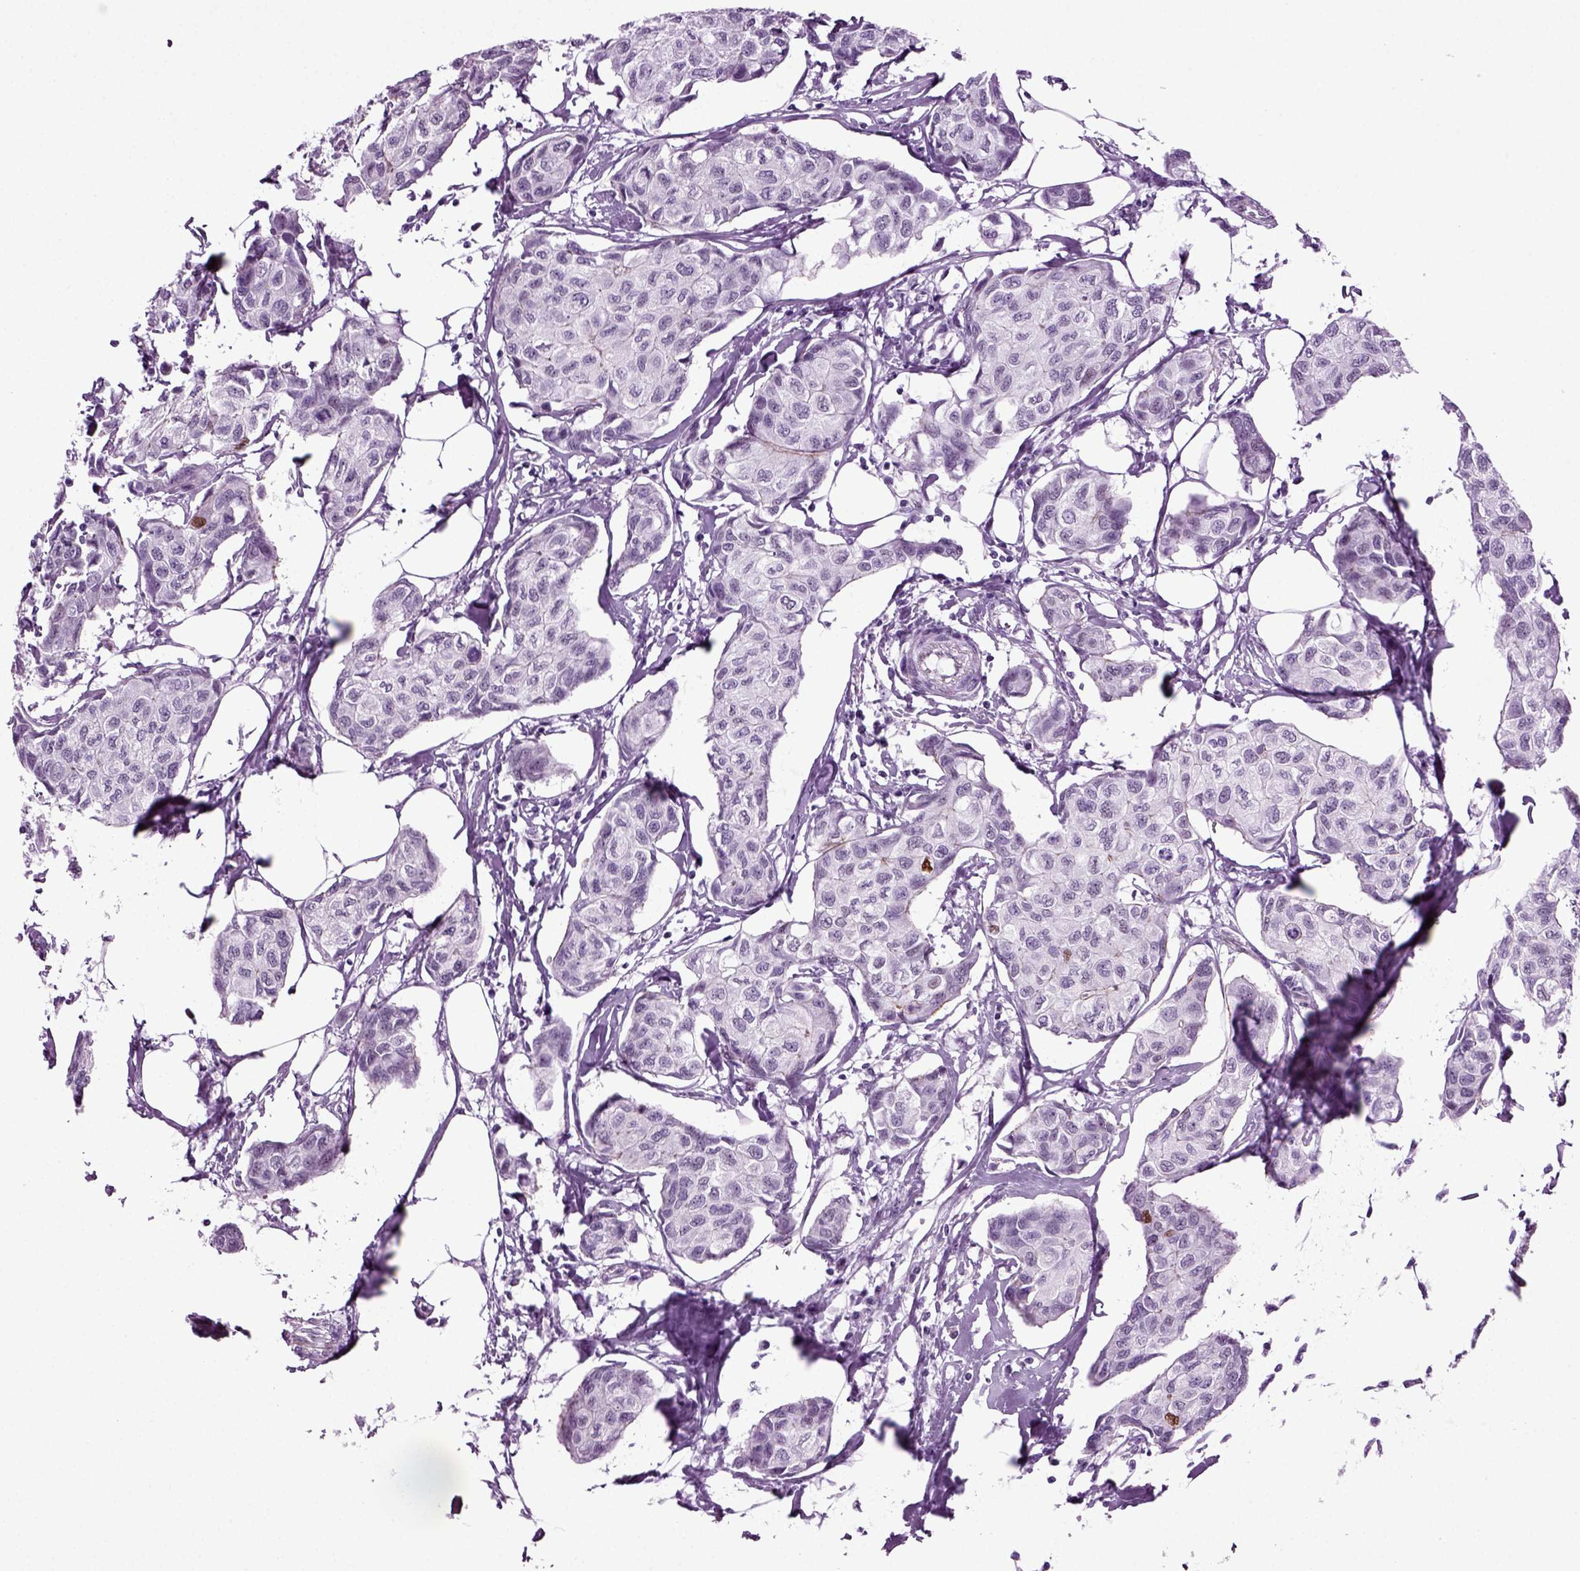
{"staining": {"intensity": "negative", "quantity": "none", "location": "none"}, "tissue": "breast cancer", "cell_type": "Tumor cells", "image_type": "cancer", "snomed": [{"axis": "morphology", "description": "Duct carcinoma"}, {"axis": "topography", "description": "Breast"}], "caption": "Immunohistochemistry image of neoplastic tissue: breast cancer (infiltrating ductal carcinoma) stained with DAB displays no significant protein positivity in tumor cells.", "gene": "RFX3", "patient": {"sex": "female", "age": 80}}